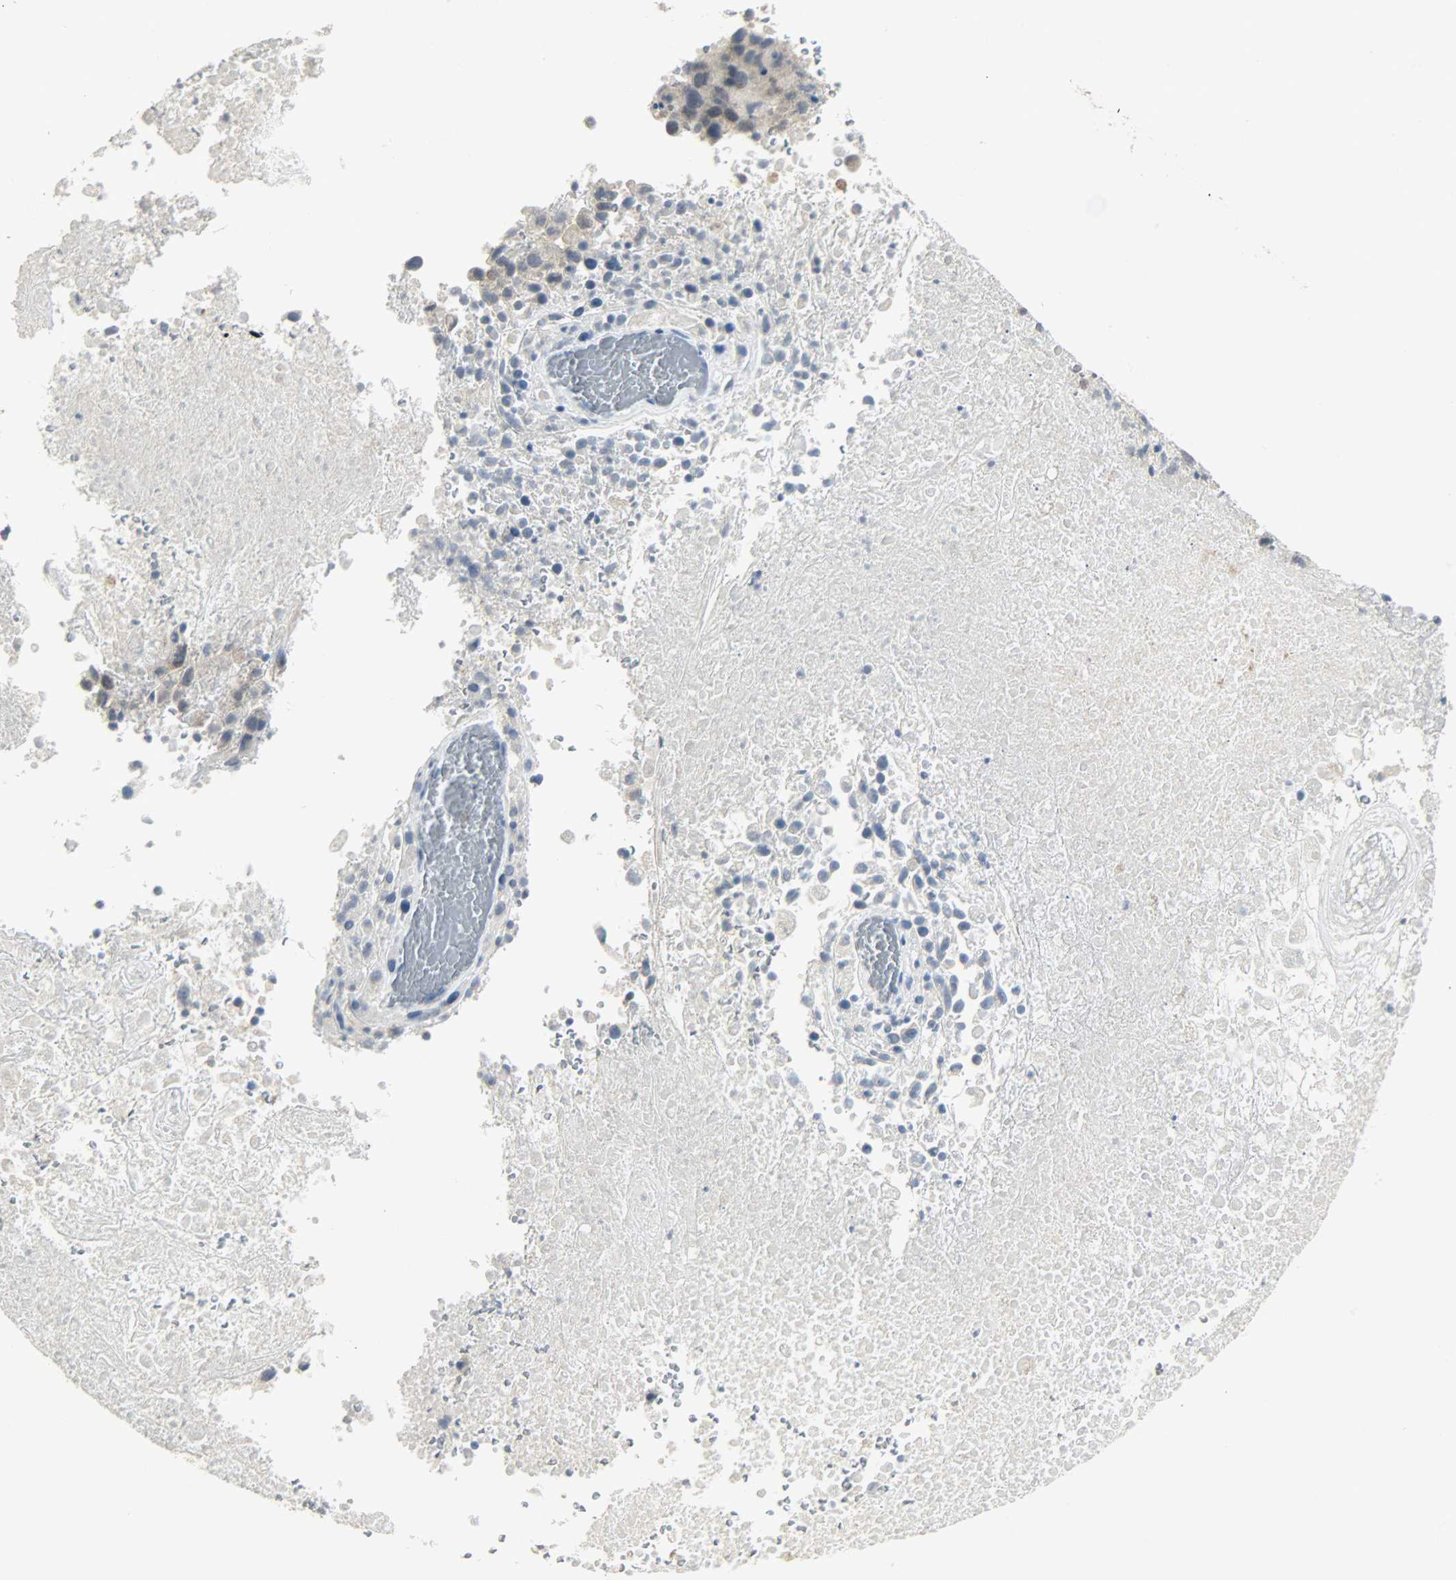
{"staining": {"intensity": "weak", "quantity": "<25%", "location": "cytoplasmic/membranous,nuclear"}, "tissue": "melanoma", "cell_type": "Tumor cells", "image_type": "cancer", "snomed": [{"axis": "morphology", "description": "Malignant melanoma, Metastatic site"}, {"axis": "topography", "description": "Cerebral cortex"}], "caption": "Histopathology image shows no significant protein positivity in tumor cells of malignant melanoma (metastatic site).", "gene": "CAMK4", "patient": {"sex": "female", "age": 52}}